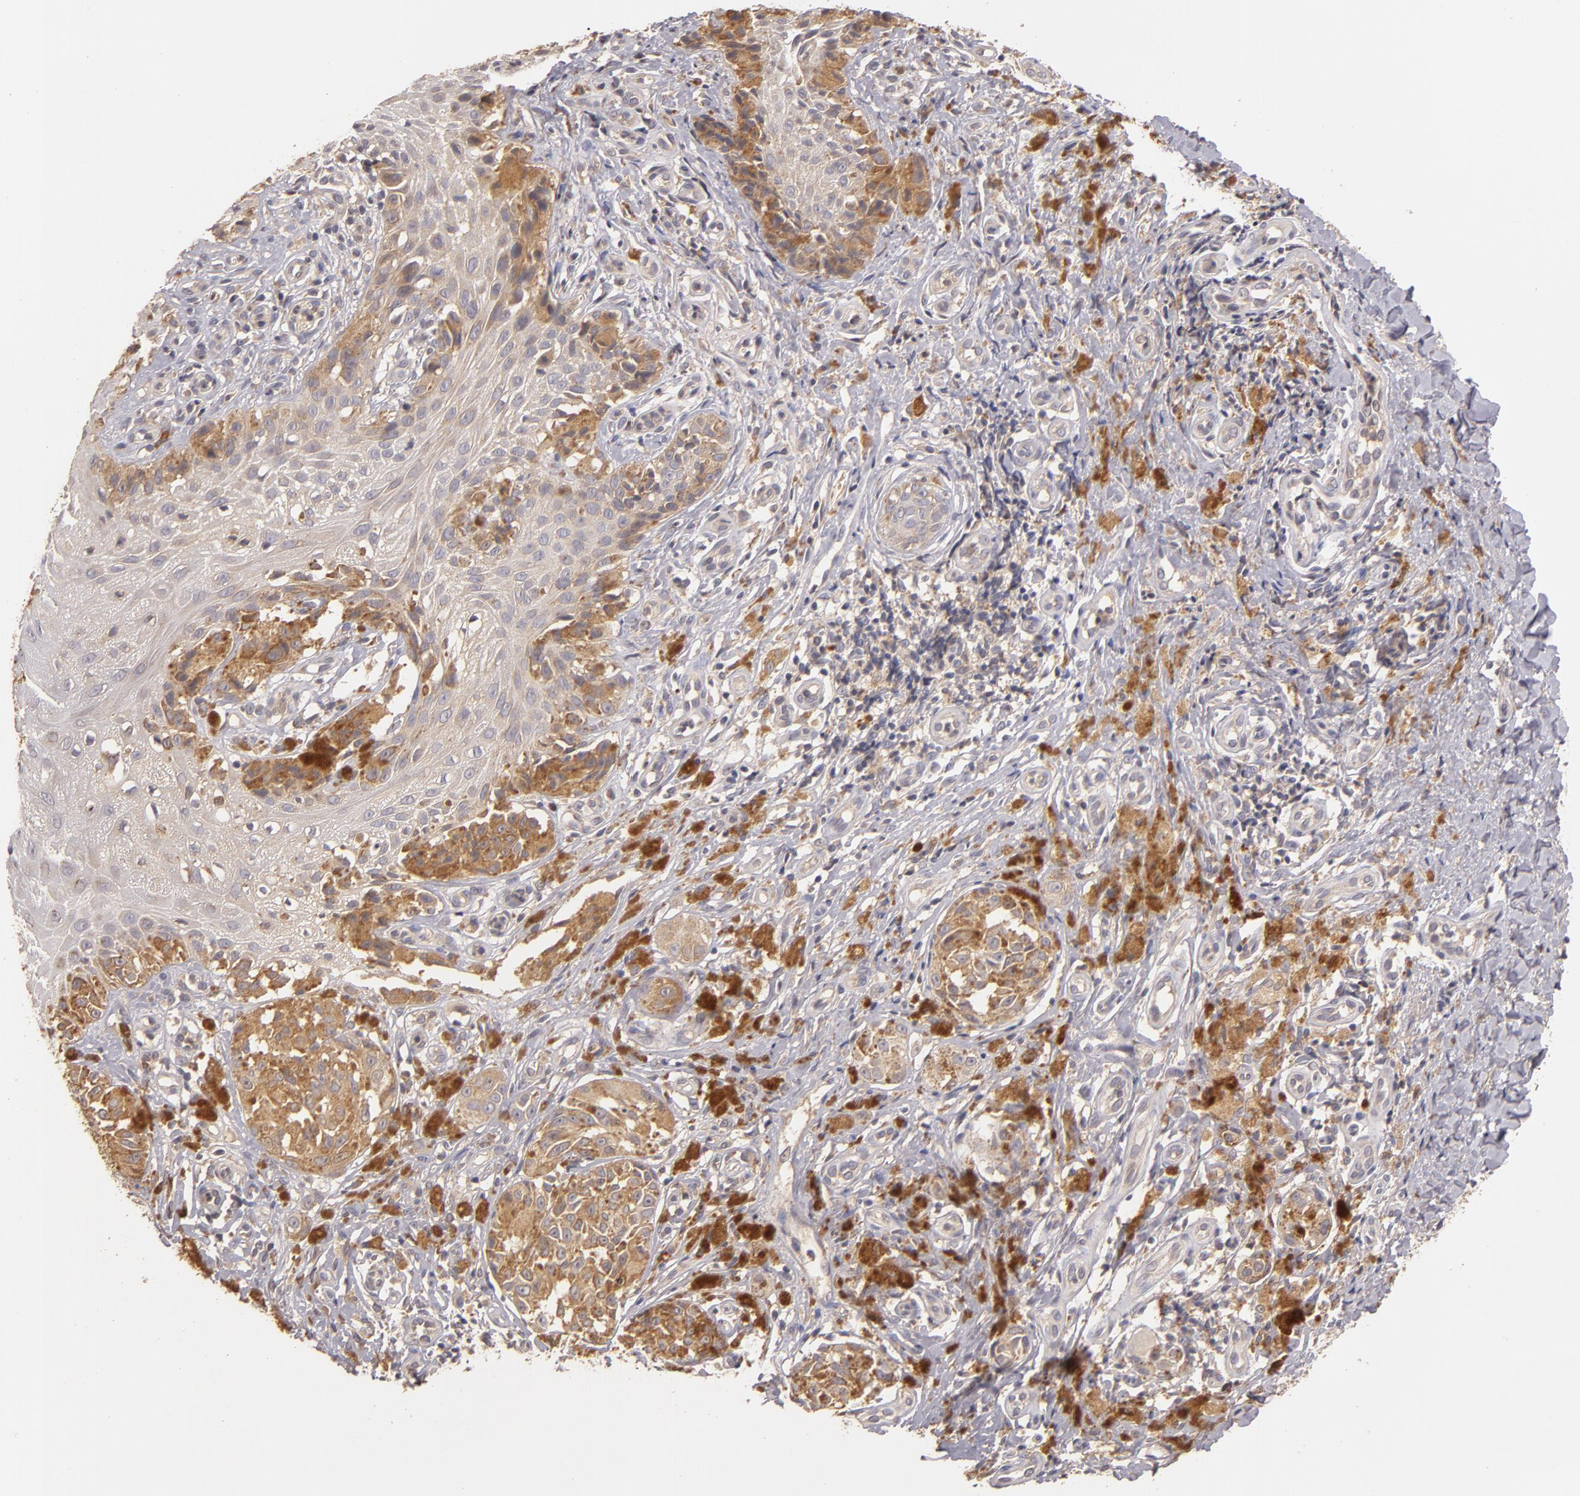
{"staining": {"intensity": "moderate", "quantity": ">75%", "location": "cytoplasmic/membranous"}, "tissue": "melanoma", "cell_type": "Tumor cells", "image_type": "cancer", "snomed": [{"axis": "morphology", "description": "Malignant melanoma, NOS"}, {"axis": "topography", "description": "Skin"}], "caption": "Immunohistochemical staining of human malignant melanoma demonstrates moderate cytoplasmic/membranous protein expression in approximately >75% of tumor cells.", "gene": "UPF3B", "patient": {"sex": "male", "age": 67}}